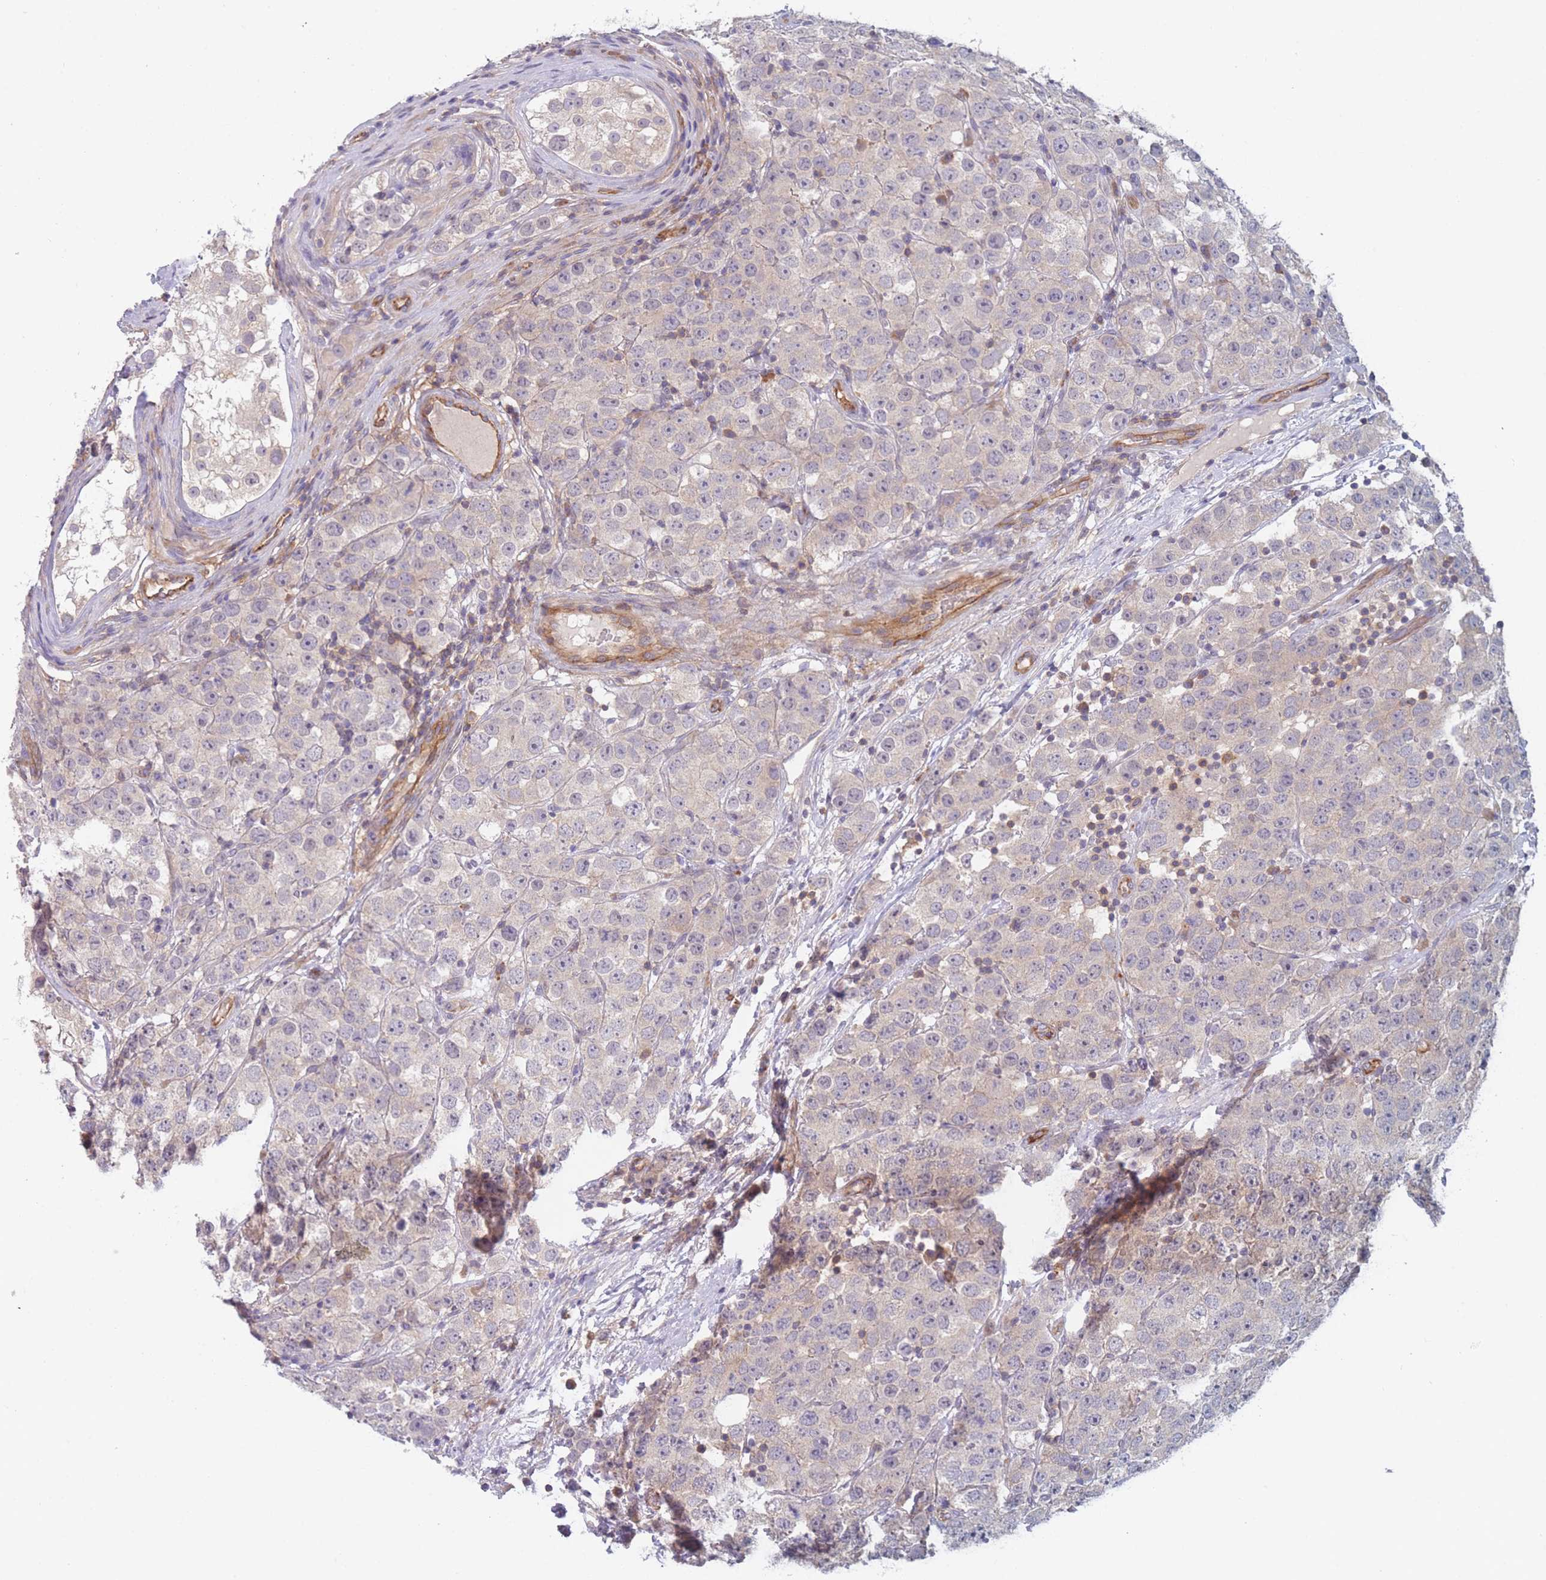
{"staining": {"intensity": "negative", "quantity": "none", "location": "none"}, "tissue": "testis cancer", "cell_type": "Tumor cells", "image_type": "cancer", "snomed": [{"axis": "morphology", "description": "Seminoma, NOS"}, {"axis": "topography", "description": "Testis"}], "caption": "High magnification brightfield microscopy of testis cancer stained with DAB (brown) and counterstained with hematoxylin (blue): tumor cells show no significant positivity. (DAB IHC visualized using brightfield microscopy, high magnification).", "gene": "WDR93", "patient": {"sex": "male", "age": 28}}